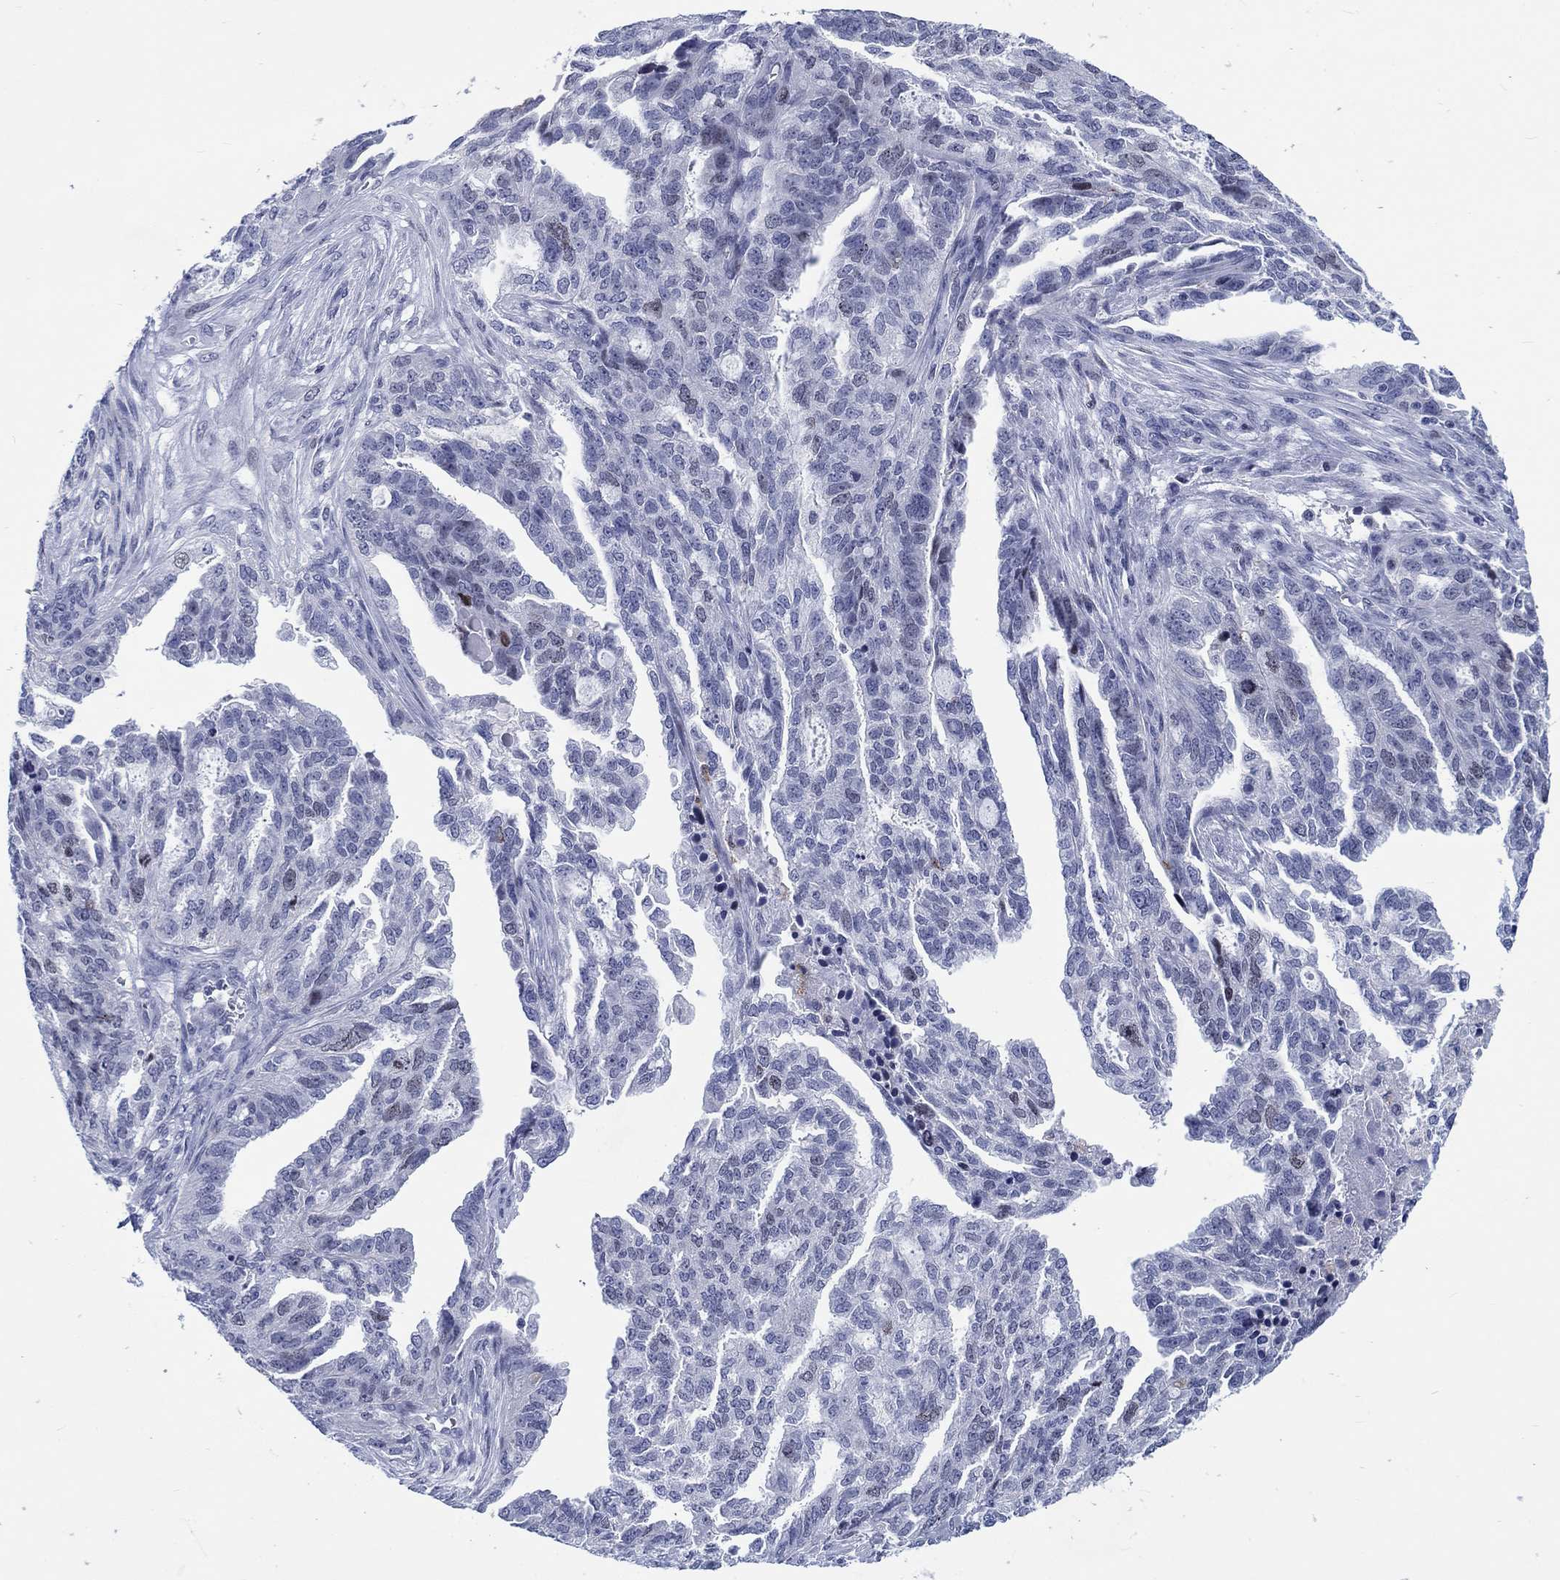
{"staining": {"intensity": "moderate", "quantity": "<25%", "location": "nuclear"}, "tissue": "ovarian cancer", "cell_type": "Tumor cells", "image_type": "cancer", "snomed": [{"axis": "morphology", "description": "Cystadenocarcinoma, serous, NOS"}, {"axis": "topography", "description": "Ovary"}], "caption": "Human ovarian serous cystadenocarcinoma stained for a protein (brown) shows moderate nuclear positive staining in approximately <25% of tumor cells.", "gene": "CDCA2", "patient": {"sex": "female", "age": 51}}